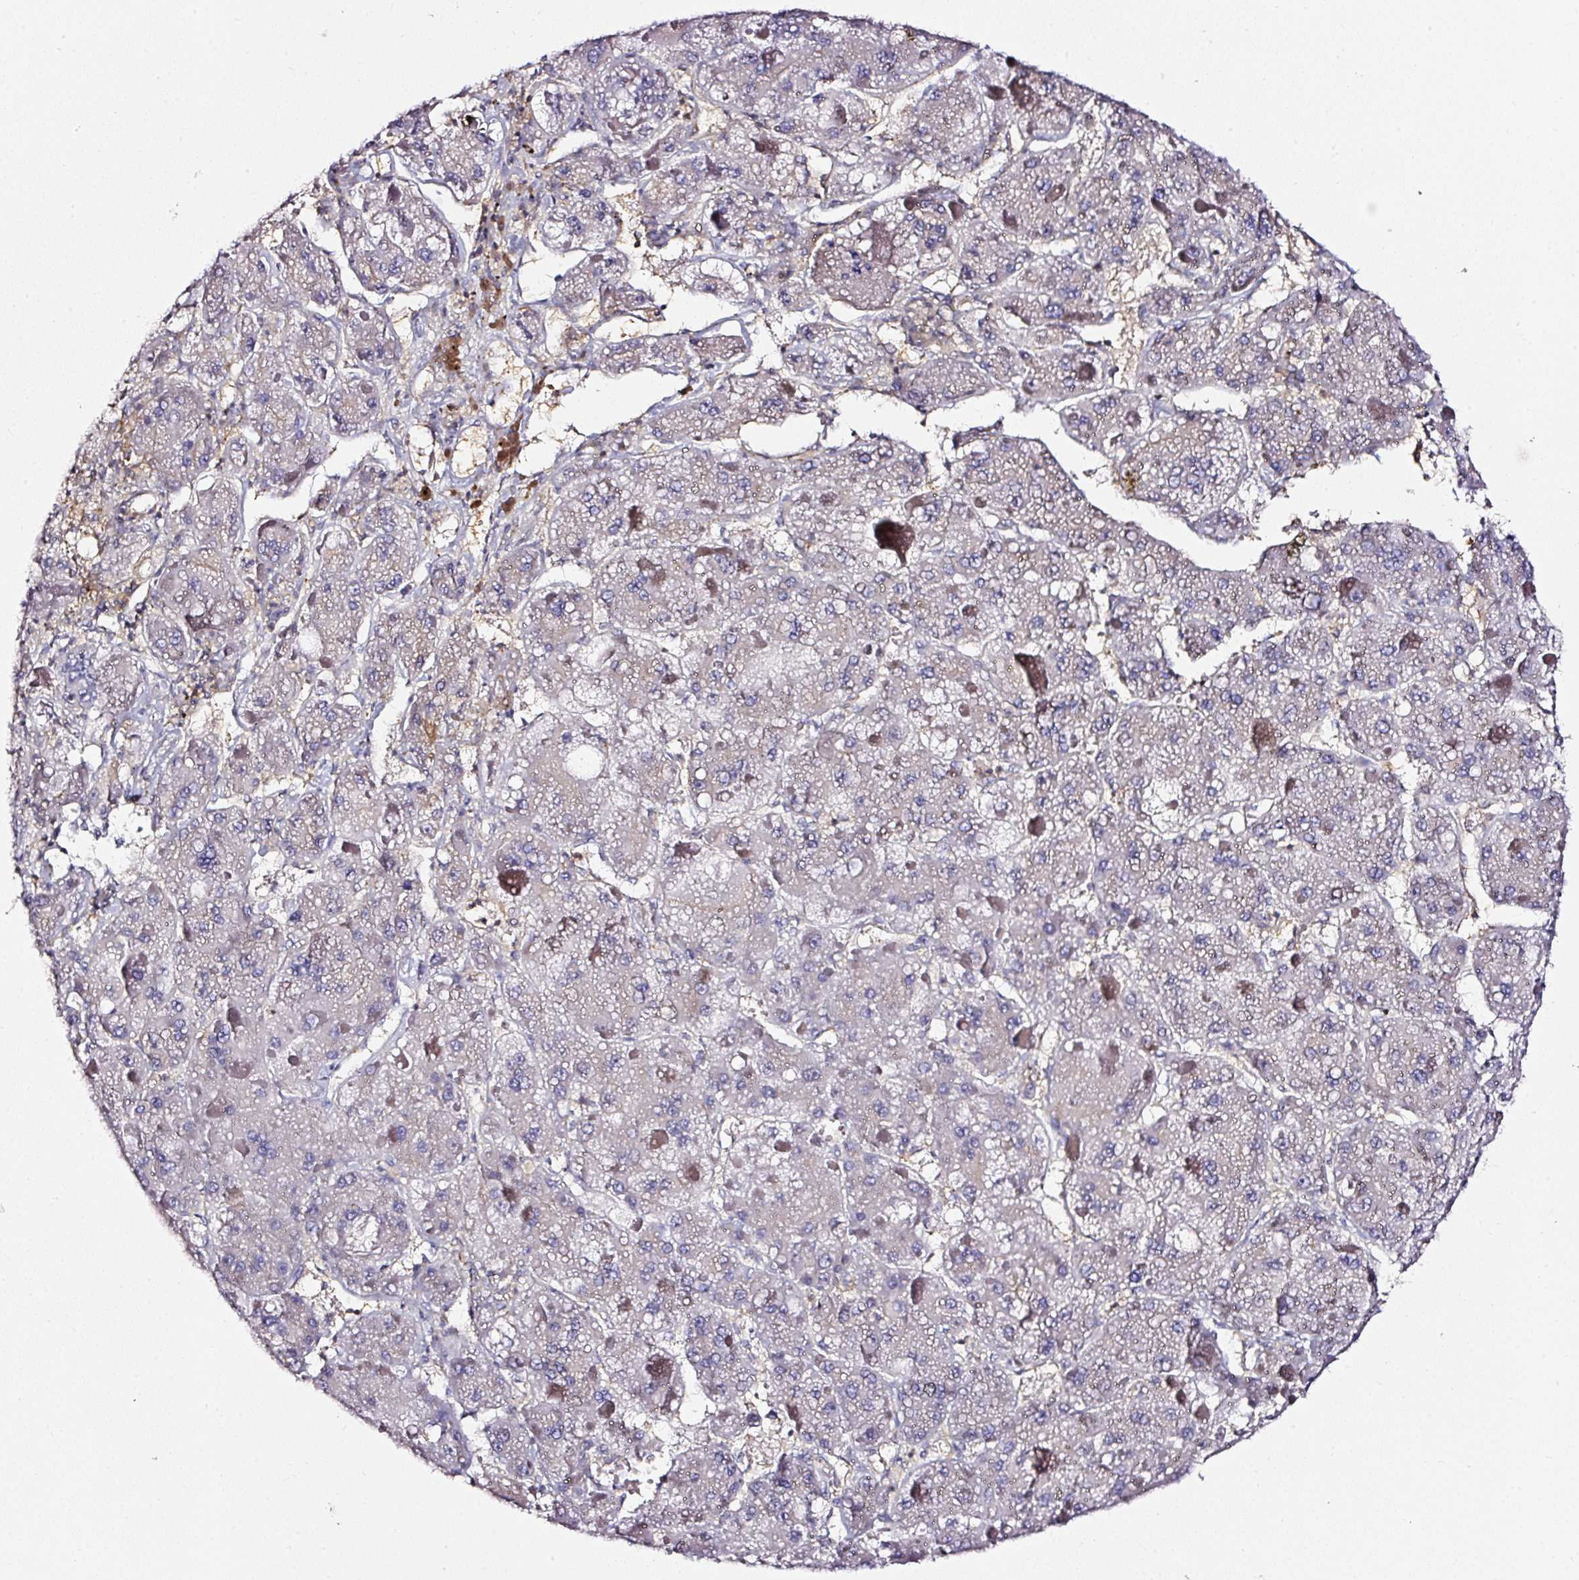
{"staining": {"intensity": "negative", "quantity": "none", "location": "none"}, "tissue": "liver cancer", "cell_type": "Tumor cells", "image_type": "cancer", "snomed": [{"axis": "morphology", "description": "Carcinoma, Hepatocellular, NOS"}, {"axis": "topography", "description": "Liver"}], "caption": "This is a photomicrograph of IHC staining of liver cancer, which shows no staining in tumor cells.", "gene": "CD47", "patient": {"sex": "female", "age": 73}}